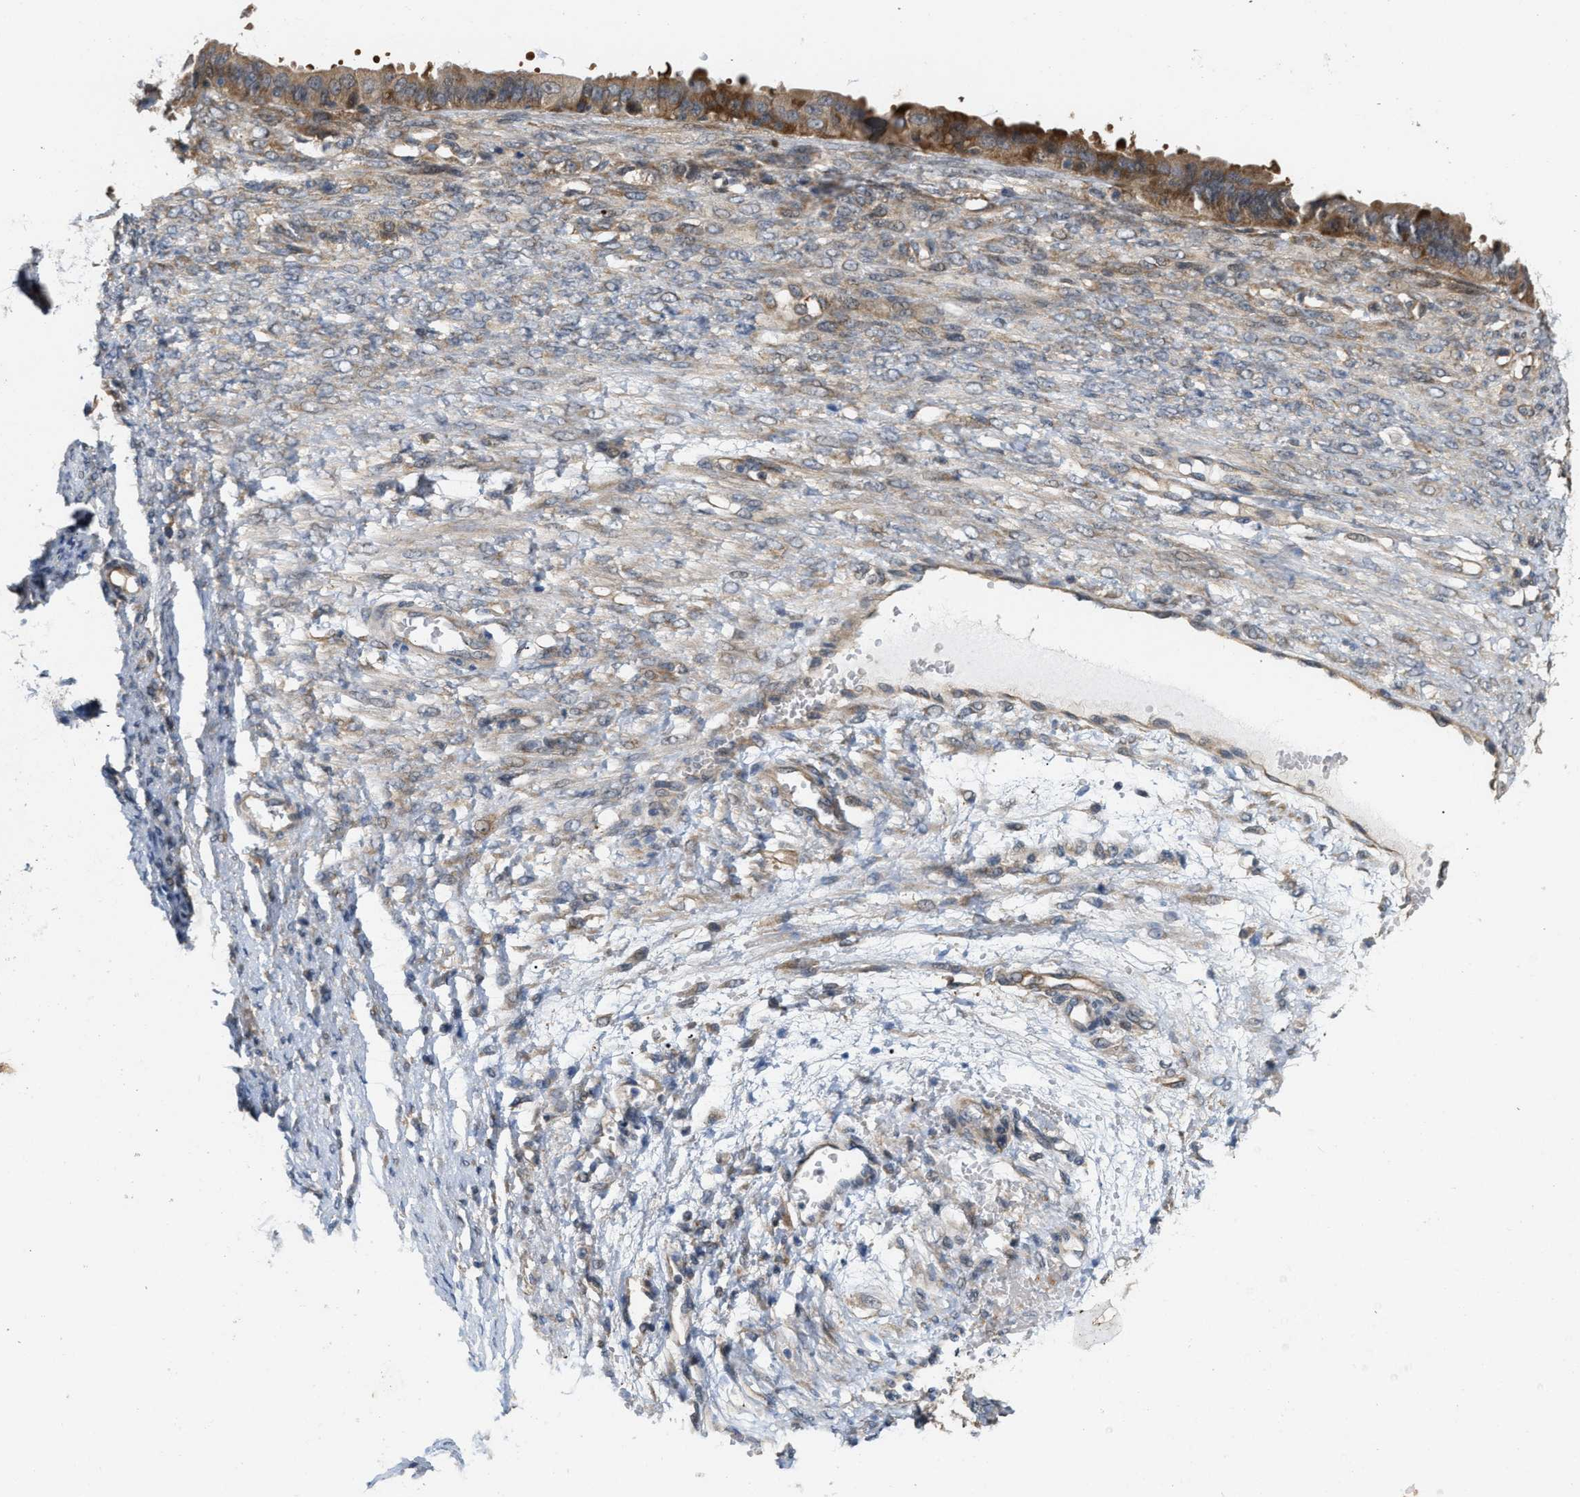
{"staining": {"intensity": "strong", "quantity": ">75%", "location": "cytoplasmic/membranous"}, "tissue": "ovarian cancer", "cell_type": "Tumor cells", "image_type": "cancer", "snomed": [{"axis": "morphology", "description": "Cystadenocarcinoma, serous, NOS"}, {"axis": "topography", "description": "Ovary"}], "caption": "There is high levels of strong cytoplasmic/membranous staining in tumor cells of serous cystadenocarcinoma (ovarian), as demonstrated by immunohistochemical staining (brown color).", "gene": "CSNK1A1", "patient": {"sex": "female", "age": 58}}